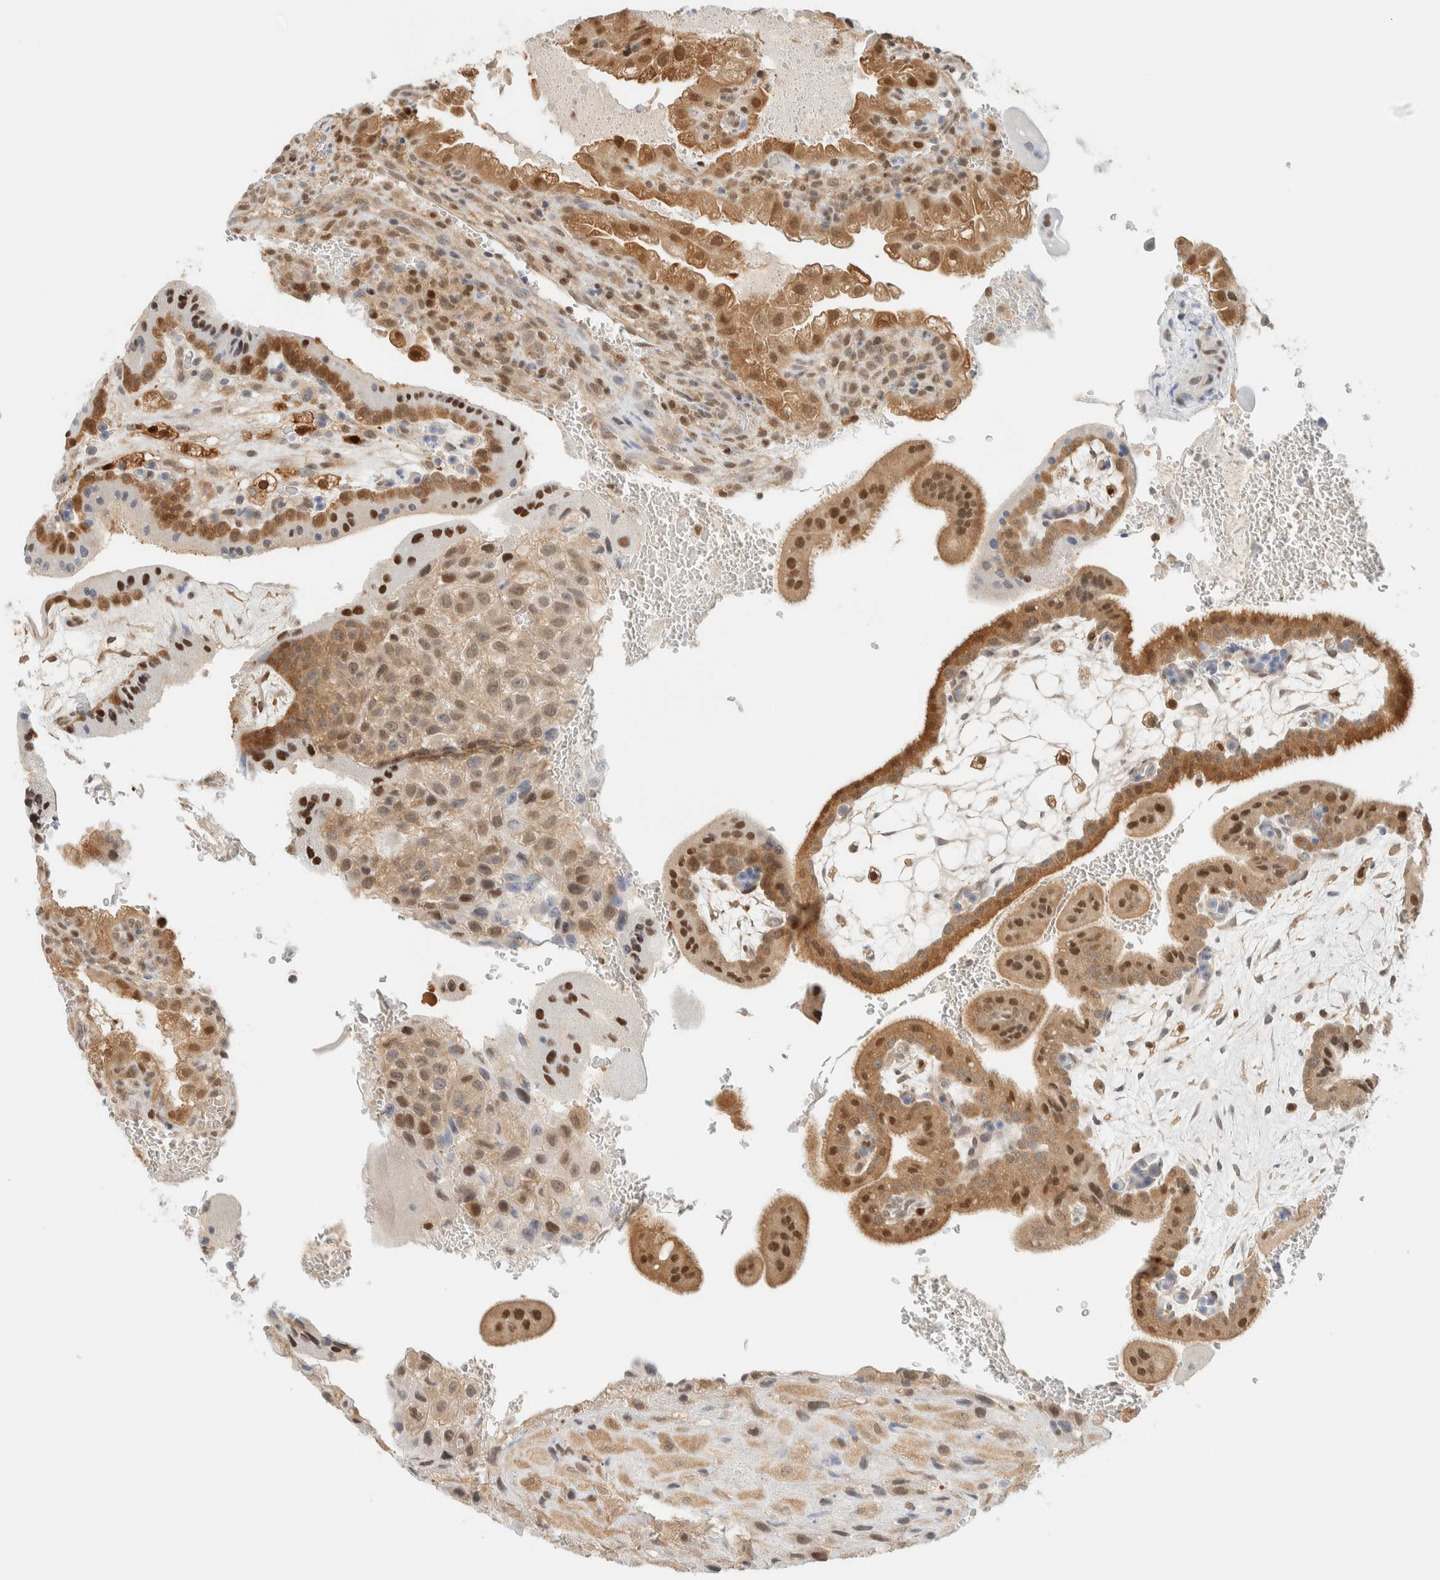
{"staining": {"intensity": "moderate", "quantity": ">75%", "location": "cytoplasmic/membranous"}, "tissue": "placenta", "cell_type": "Decidual cells", "image_type": "normal", "snomed": [{"axis": "morphology", "description": "Normal tissue, NOS"}, {"axis": "topography", "description": "Placenta"}], "caption": "The immunohistochemical stain highlights moderate cytoplasmic/membranous expression in decidual cells of benign placenta.", "gene": "ZBTB37", "patient": {"sex": "female", "age": 35}}